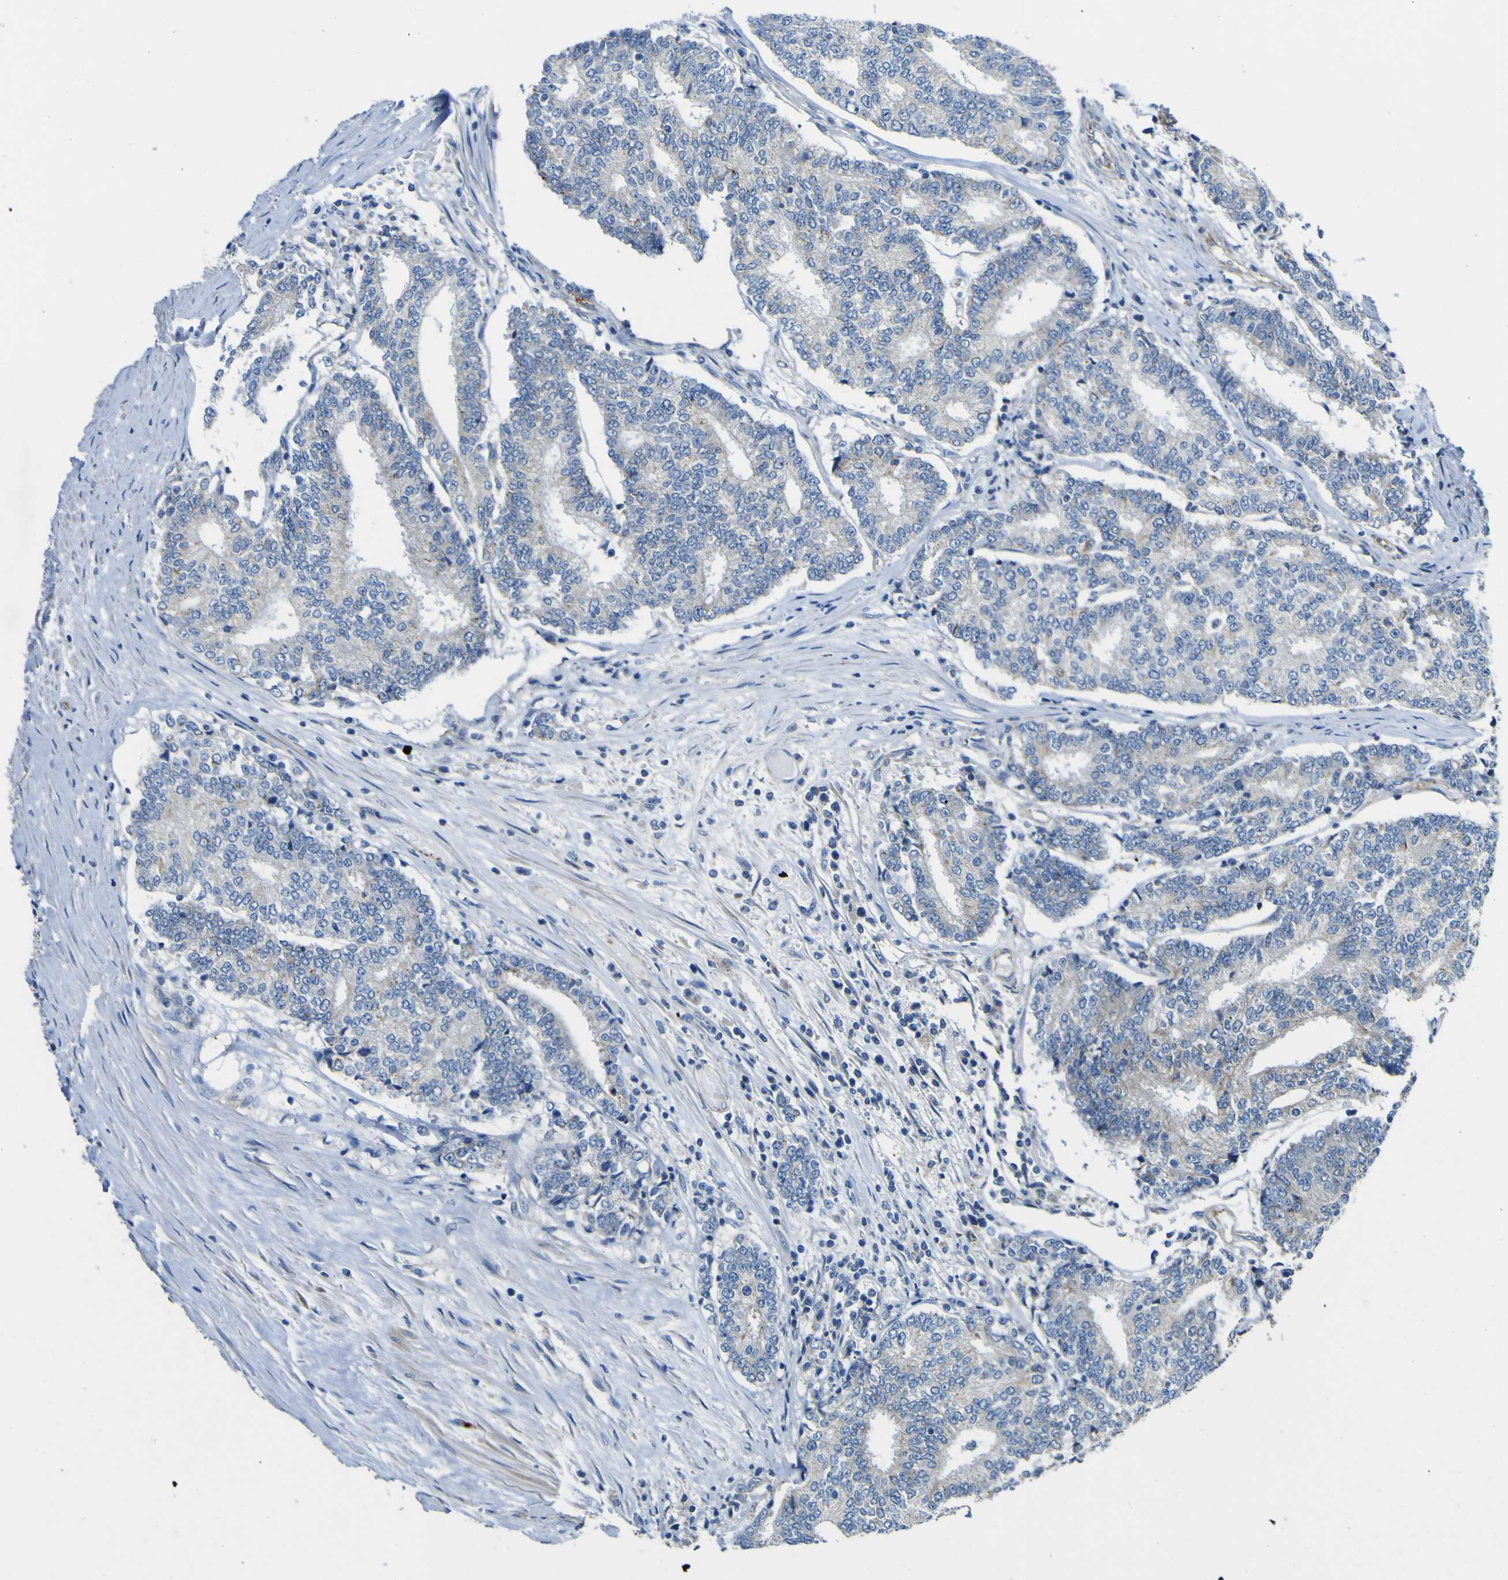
{"staining": {"intensity": "negative", "quantity": "none", "location": "none"}, "tissue": "prostate cancer", "cell_type": "Tumor cells", "image_type": "cancer", "snomed": [{"axis": "morphology", "description": "Normal tissue, NOS"}, {"axis": "morphology", "description": "Adenocarcinoma, High grade"}, {"axis": "topography", "description": "Prostate"}, {"axis": "topography", "description": "Seminal veicle"}], "caption": "Micrograph shows no protein staining in tumor cells of prostate high-grade adenocarcinoma tissue.", "gene": "ALDH18A1", "patient": {"sex": "male", "age": 55}}